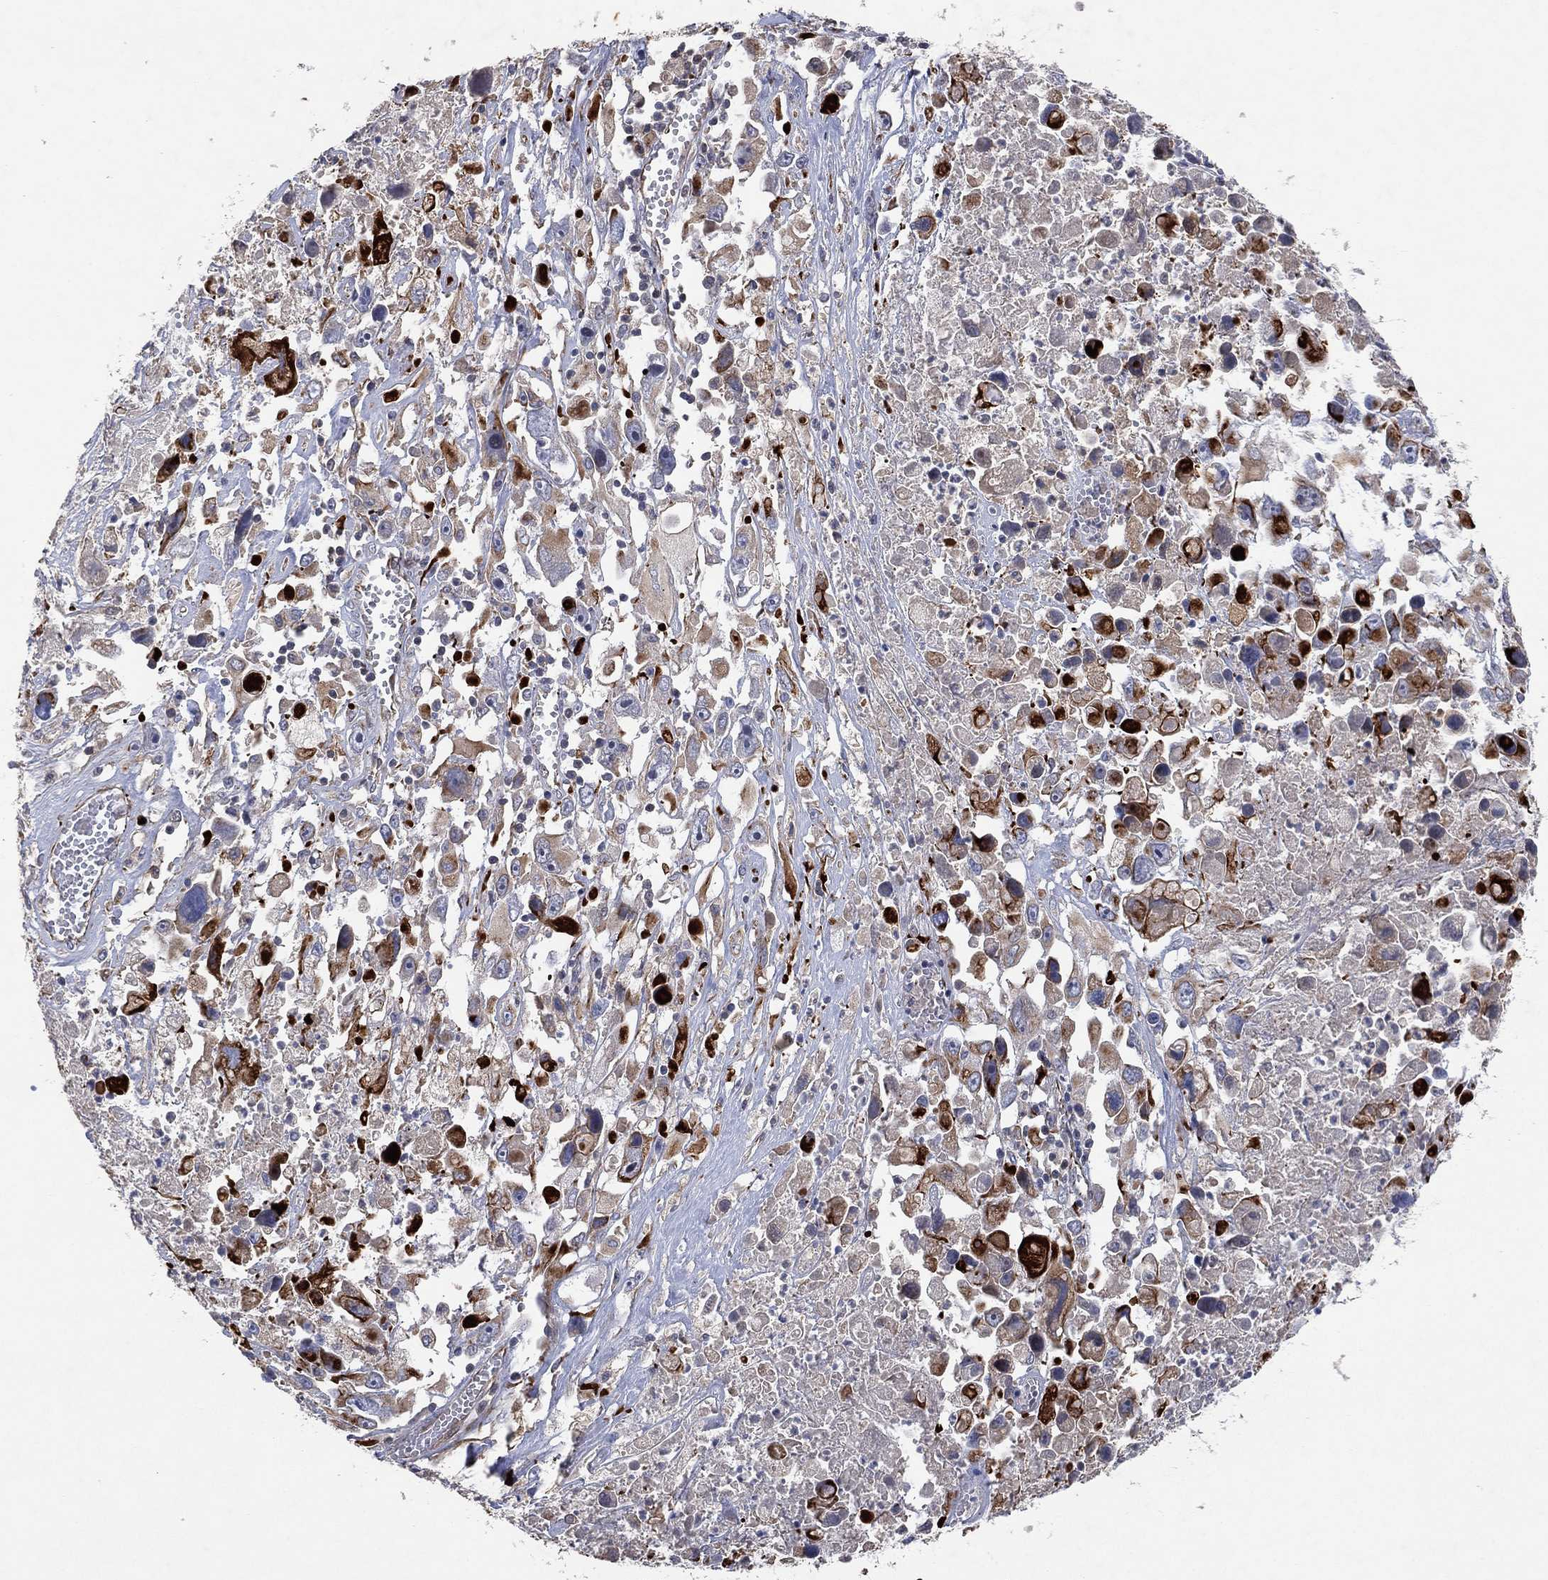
{"staining": {"intensity": "moderate", "quantity": "<25%", "location": "cytoplasmic/membranous"}, "tissue": "melanoma", "cell_type": "Tumor cells", "image_type": "cancer", "snomed": [{"axis": "morphology", "description": "Malignant melanoma, Metastatic site"}, {"axis": "topography", "description": "Soft tissue"}], "caption": "Protein expression by IHC exhibits moderate cytoplasmic/membranous positivity in about <25% of tumor cells in melanoma.", "gene": "FLI1", "patient": {"sex": "male", "age": 50}}